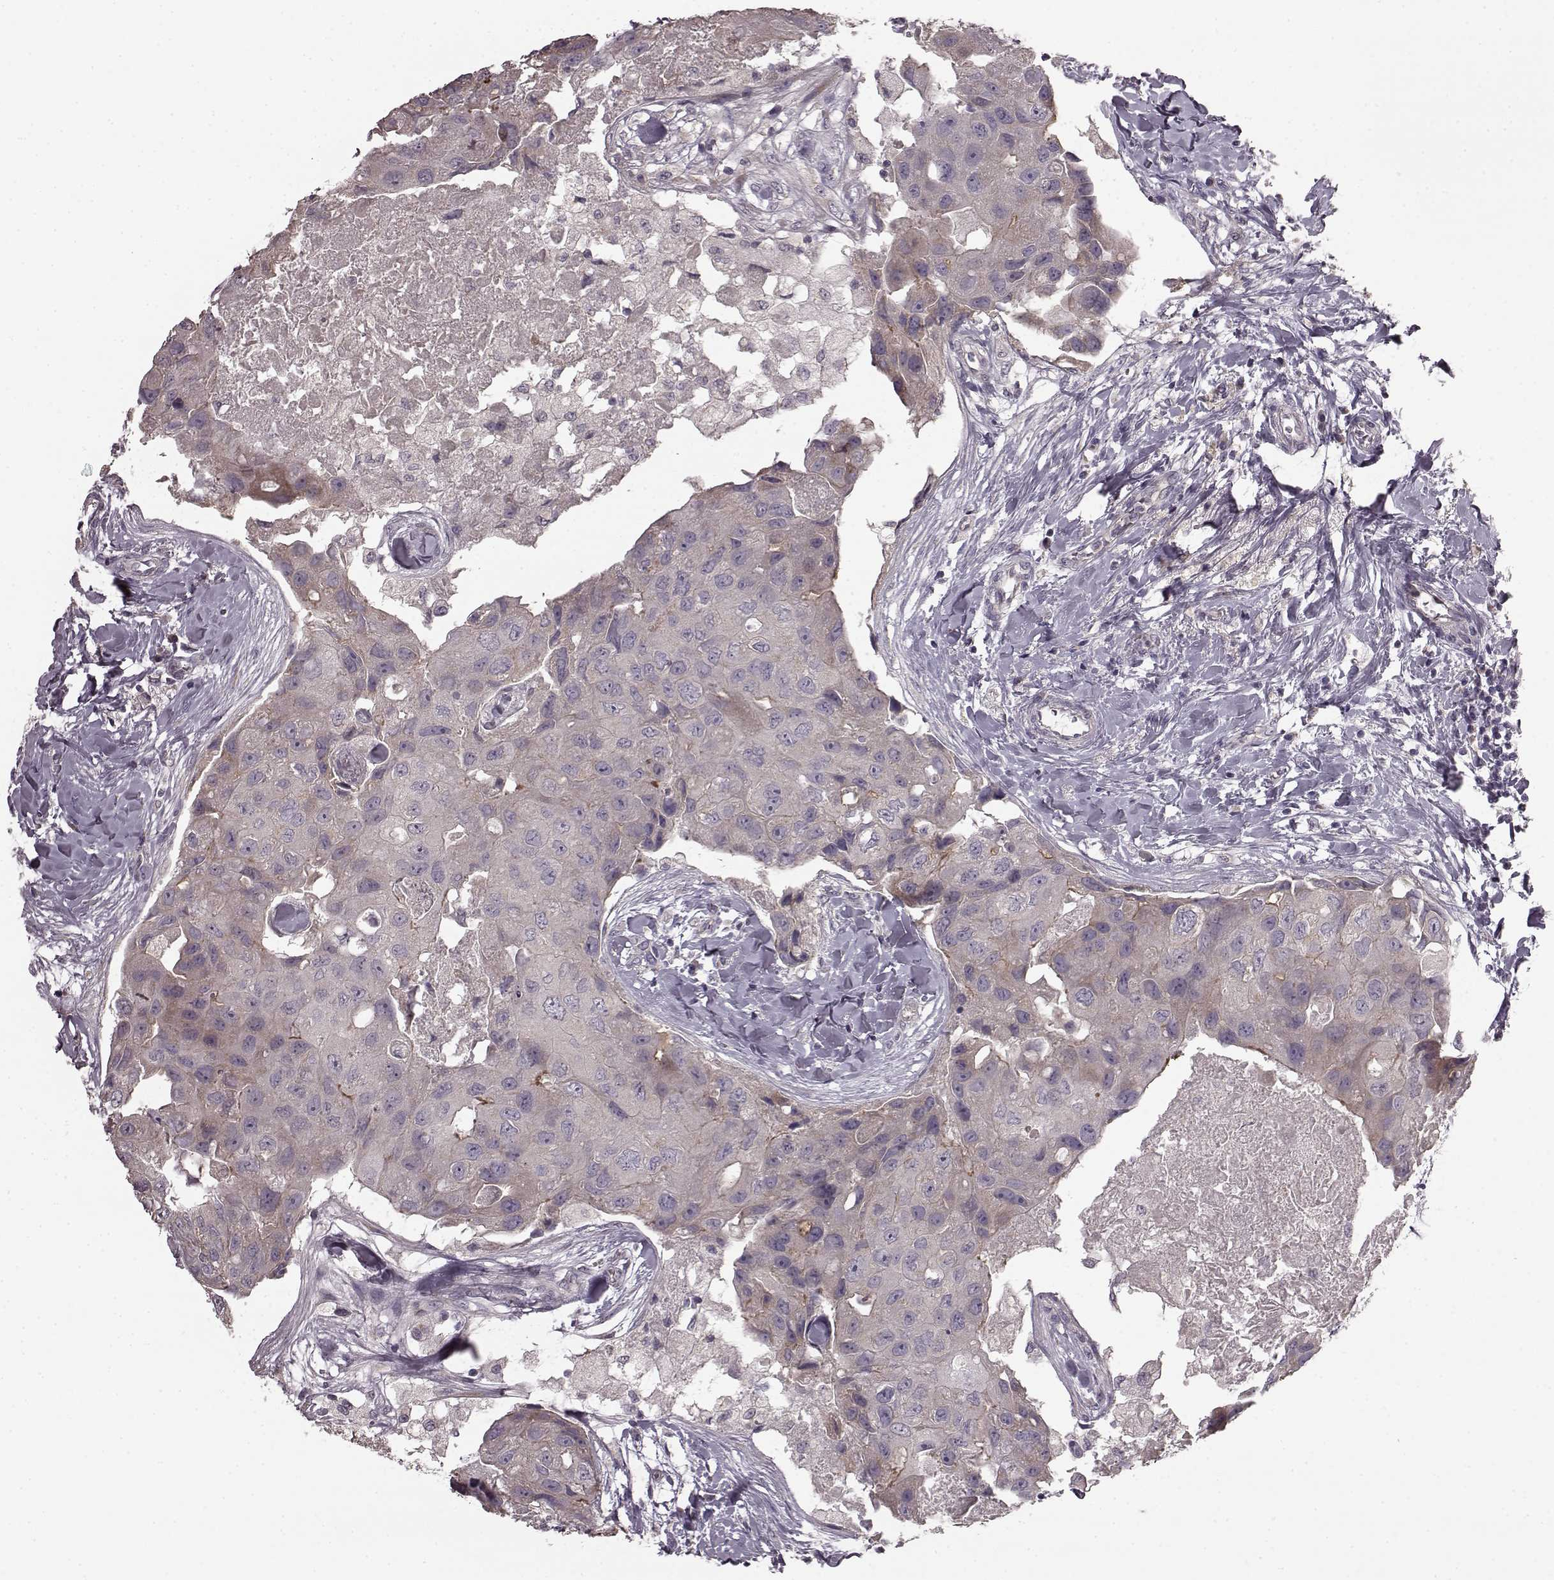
{"staining": {"intensity": "weak", "quantity": "<25%", "location": "cytoplasmic/membranous"}, "tissue": "breast cancer", "cell_type": "Tumor cells", "image_type": "cancer", "snomed": [{"axis": "morphology", "description": "Duct carcinoma"}, {"axis": "topography", "description": "Breast"}], "caption": "There is no significant expression in tumor cells of breast cancer. The staining was performed using DAB (3,3'-diaminobenzidine) to visualize the protein expression in brown, while the nuclei were stained in blue with hematoxylin (Magnification: 20x).", "gene": "SLC52A3", "patient": {"sex": "female", "age": 43}}